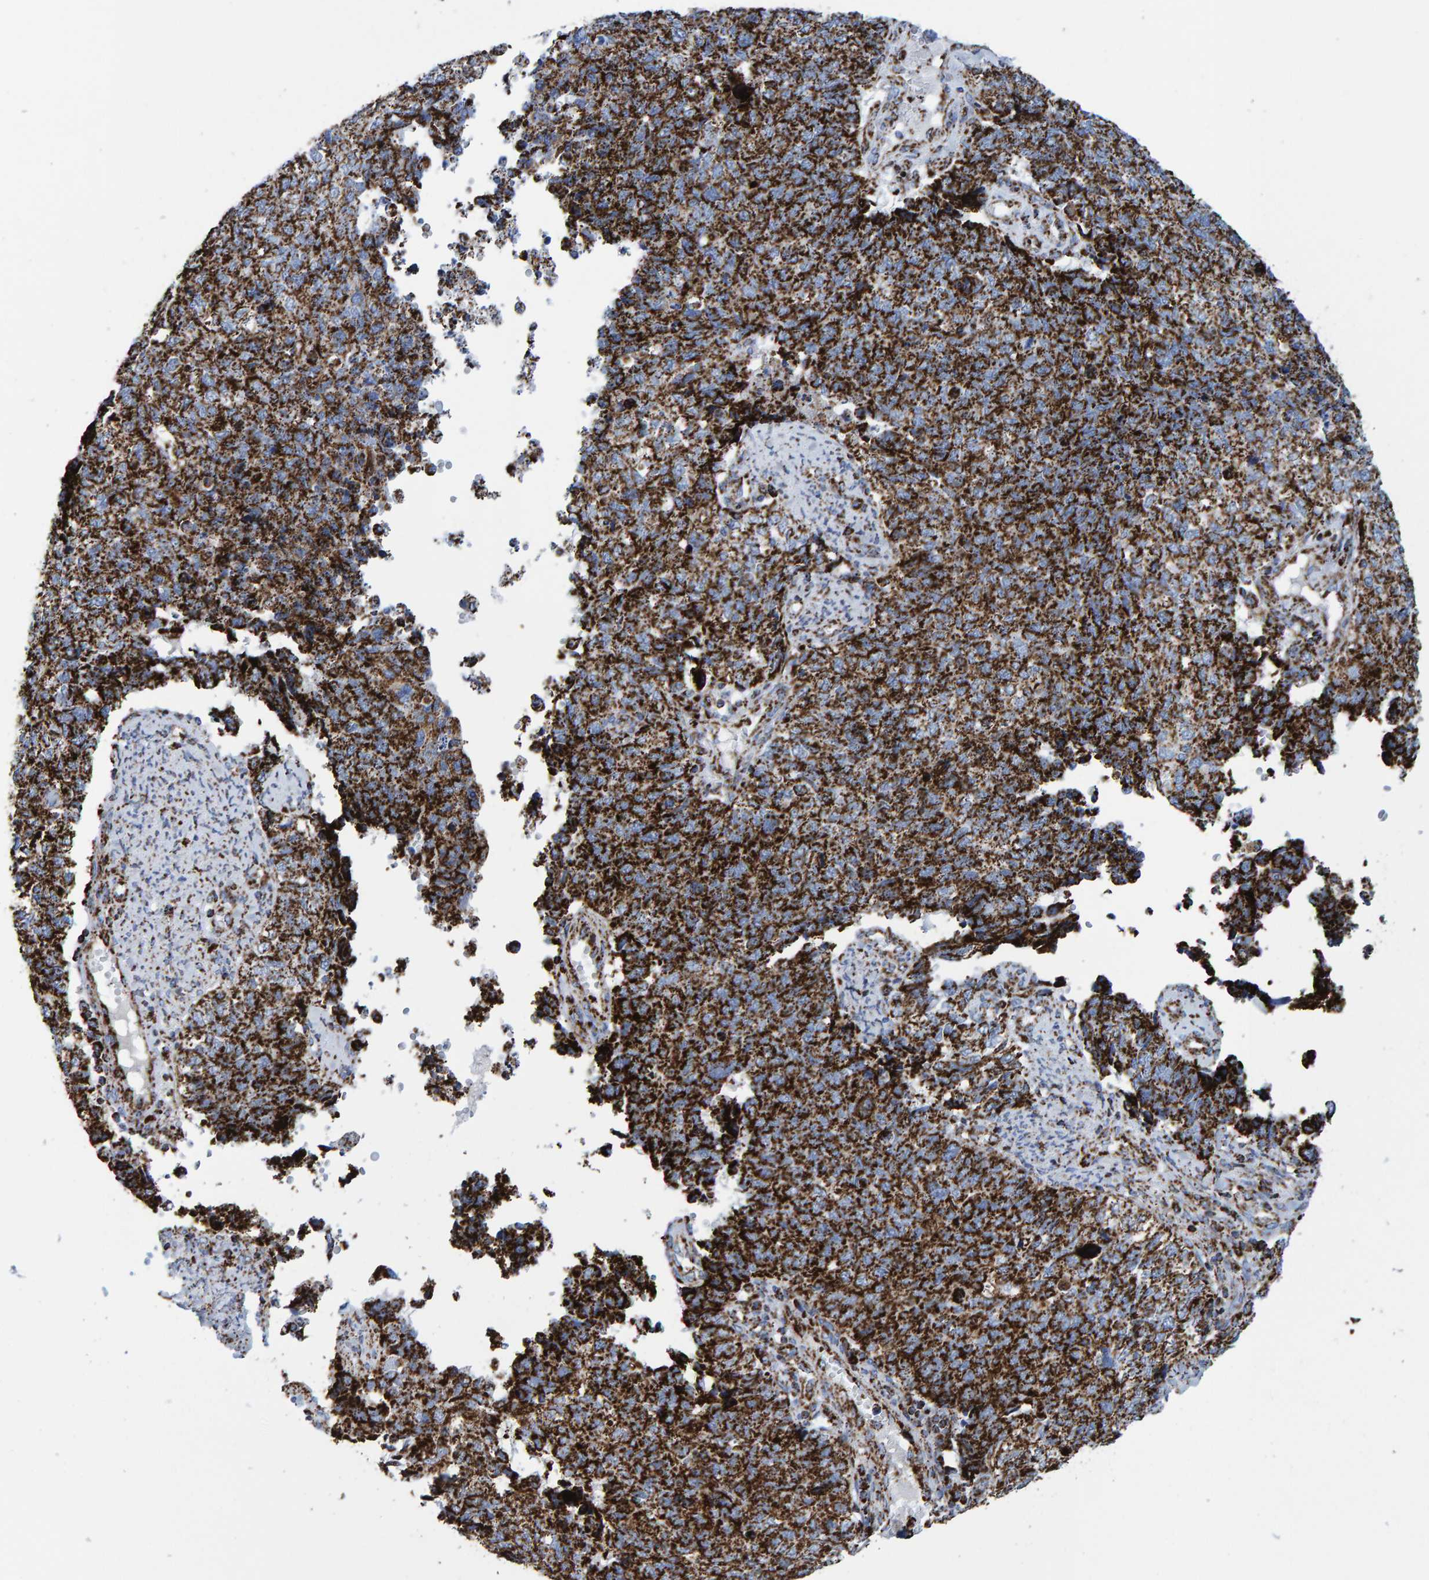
{"staining": {"intensity": "strong", "quantity": ">75%", "location": "cytoplasmic/membranous"}, "tissue": "cervical cancer", "cell_type": "Tumor cells", "image_type": "cancer", "snomed": [{"axis": "morphology", "description": "Squamous cell carcinoma, NOS"}, {"axis": "topography", "description": "Cervix"}], "caption": "DAB (3,3'-diaminobenzidine) immunohistochemical staining of human cervical cancer (squamous cell carcinoma) demonstrates strong cytoplasmic/membranous protein positivity in about >75% of tumor cells. The protein is stained brown, and the nuclei are stained in blue (DAB (3,3'-diaminobenzidine) IHC with brightfield microscopy, high magnification).", "gene": "ENSG00000262660", "patient": {"sex": "female", "age": 63}}